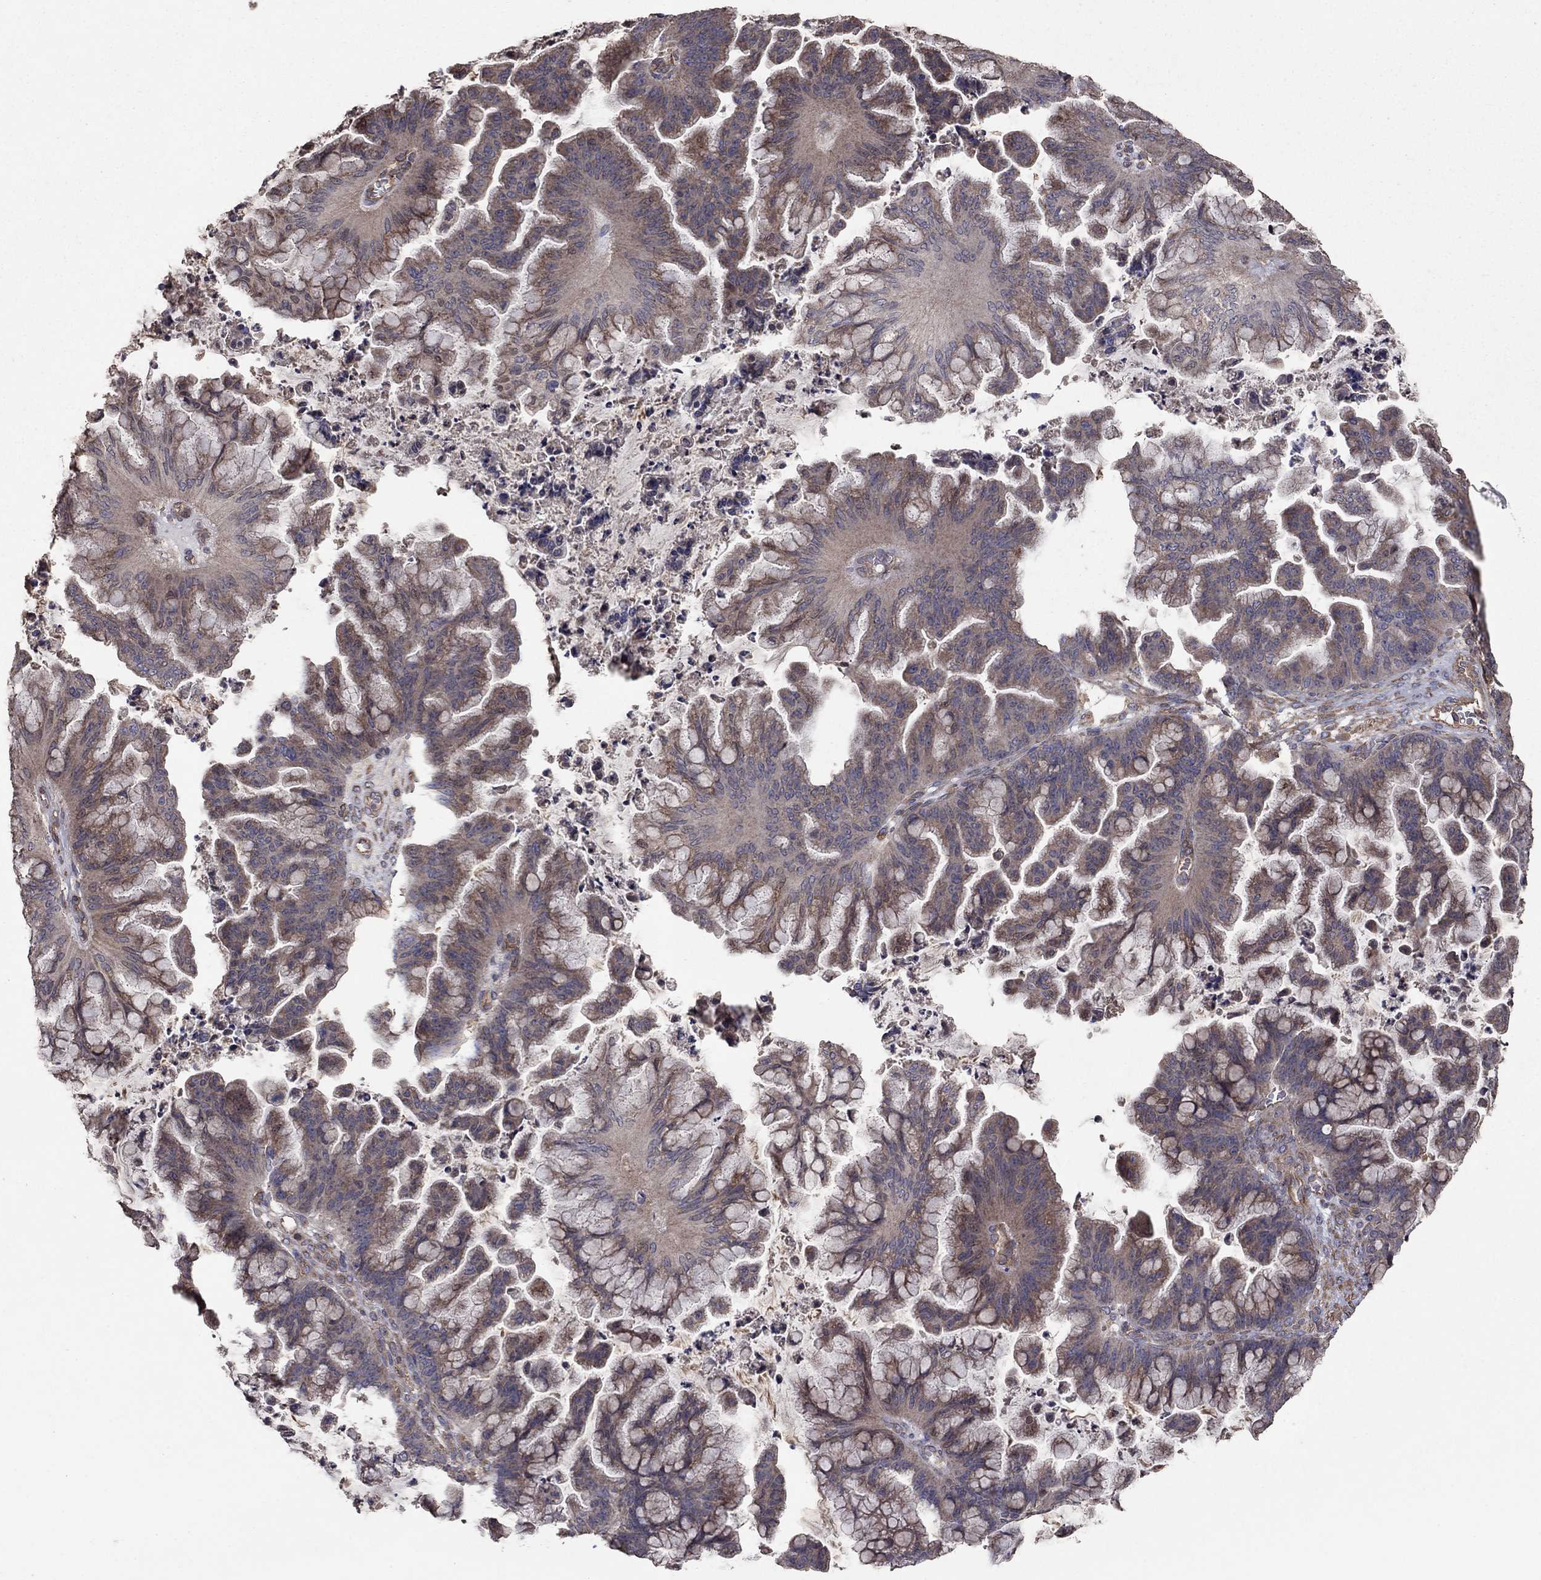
{"staining": {"intensity": "moderate", "quantity": "25%-75%", "location": "cytoplasmic/membranous"}, "tissue": "ovarian cancer", "cell_type": "Tumor cells", "image_type": "cancer", "snomed": [{"axis": "morphology", "description": "Cystadenocarcinoma, mucinous, NOS"}, {"axis": "topography", "description": "Ovary"}], "caption": "This is a photomicrograph of immunohistochemistry (IHC) staining of ovarian cancer, which shows moderate staining in the cytoplasmic/membranous of tumor cells.", "gene": "FLT4", "patient": {"sex": "female", "age": 67}}